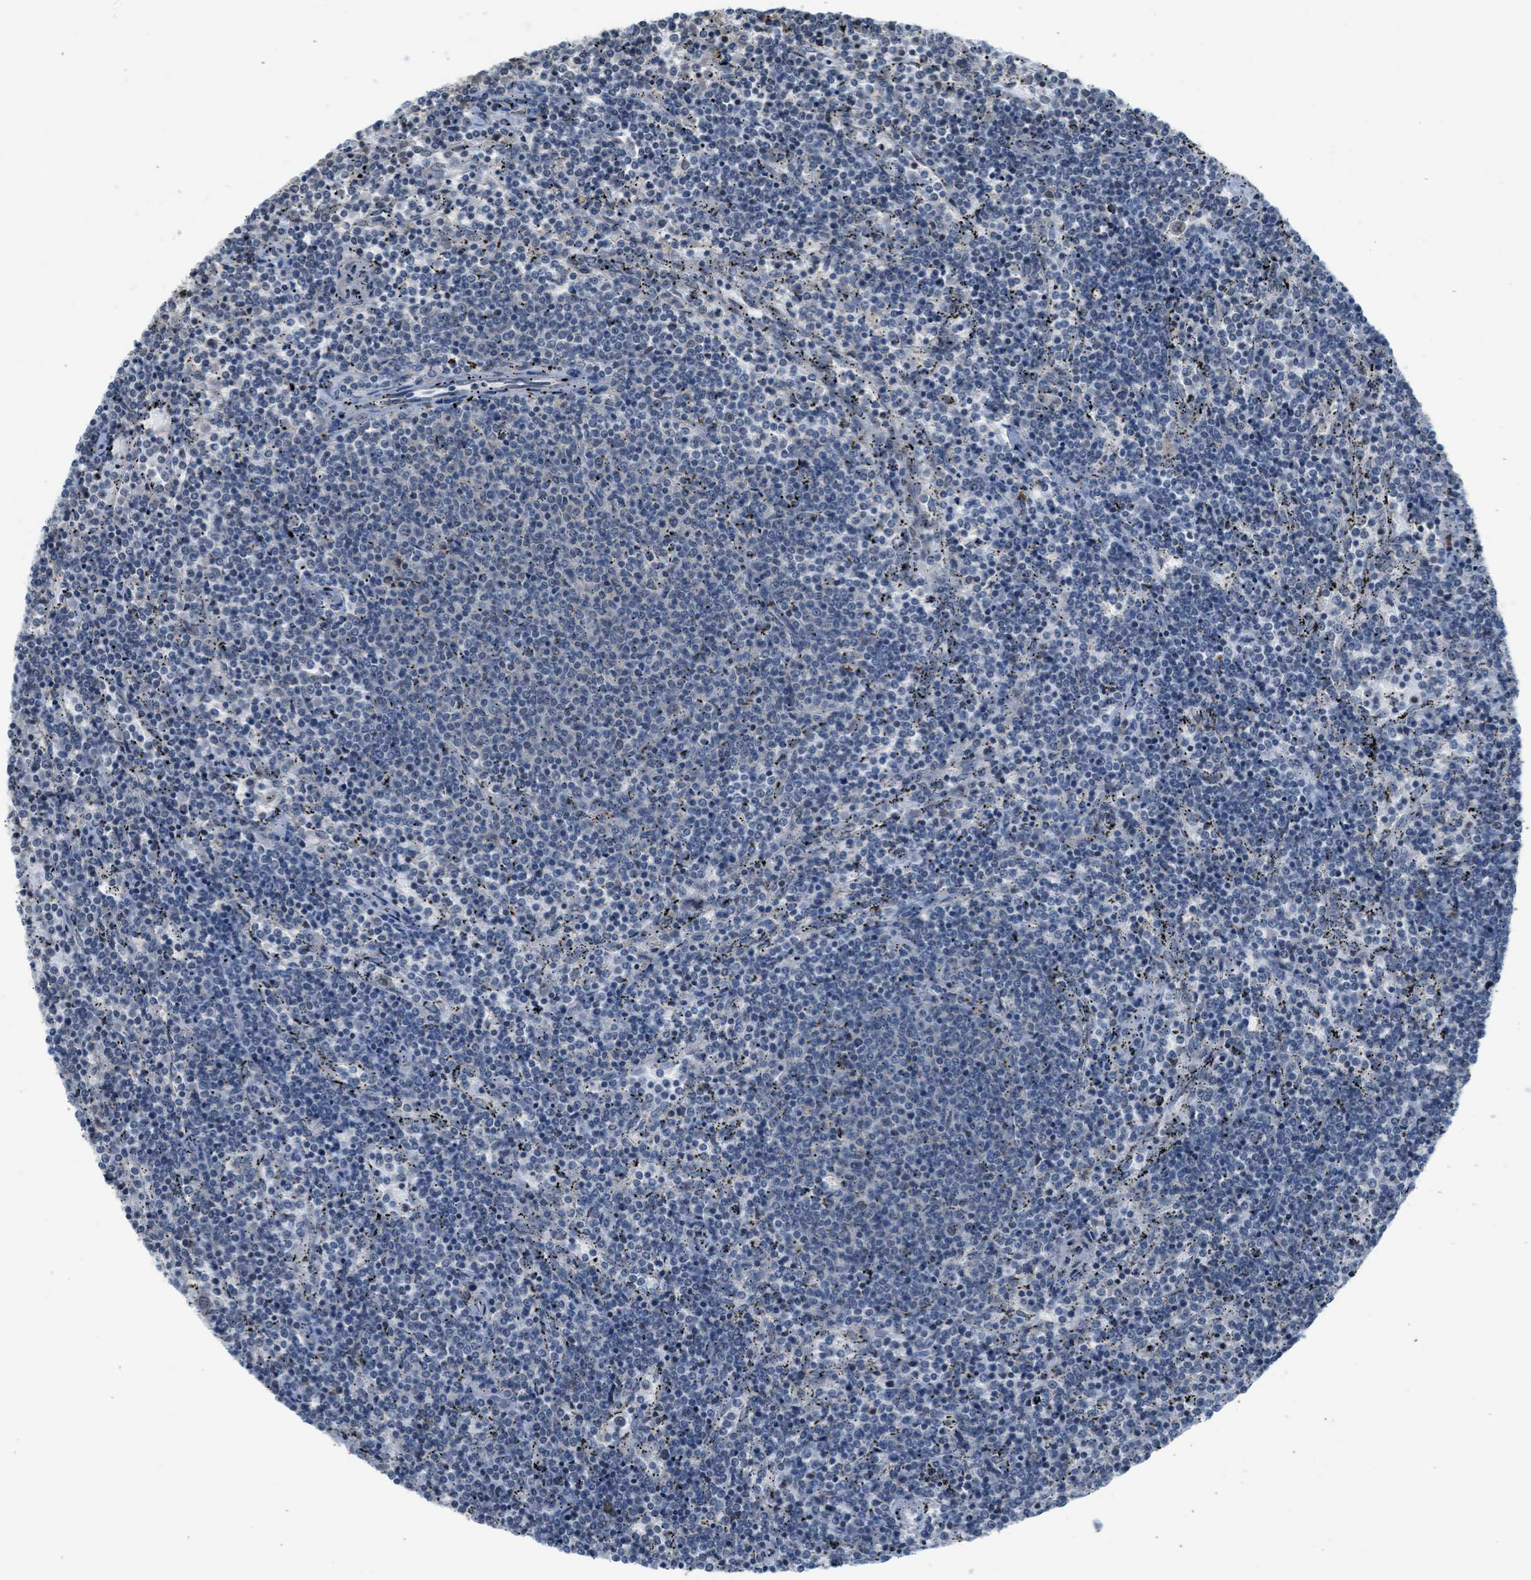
{"staining": {"intensity": "negative", "quantity": "none", "location": "none"}, "tissue": "lymphoma", "cell_type": "Tumor cells", "image_type": "cancer", "snomed": [{"axis": "morphology", "description": "Malignant lymphoma, non-Hodgkin's type, Low grade"}, {"axis": "topography", "description": "Spleen"}], "caption": "Malignant lymphoma, non-Hodgkin's type (low-grade) was stained to show a protein in brown. There is no significant staining in tumor cells.", "gene": "TTBK2", "patient": {"sex": "female", "age": 50}}